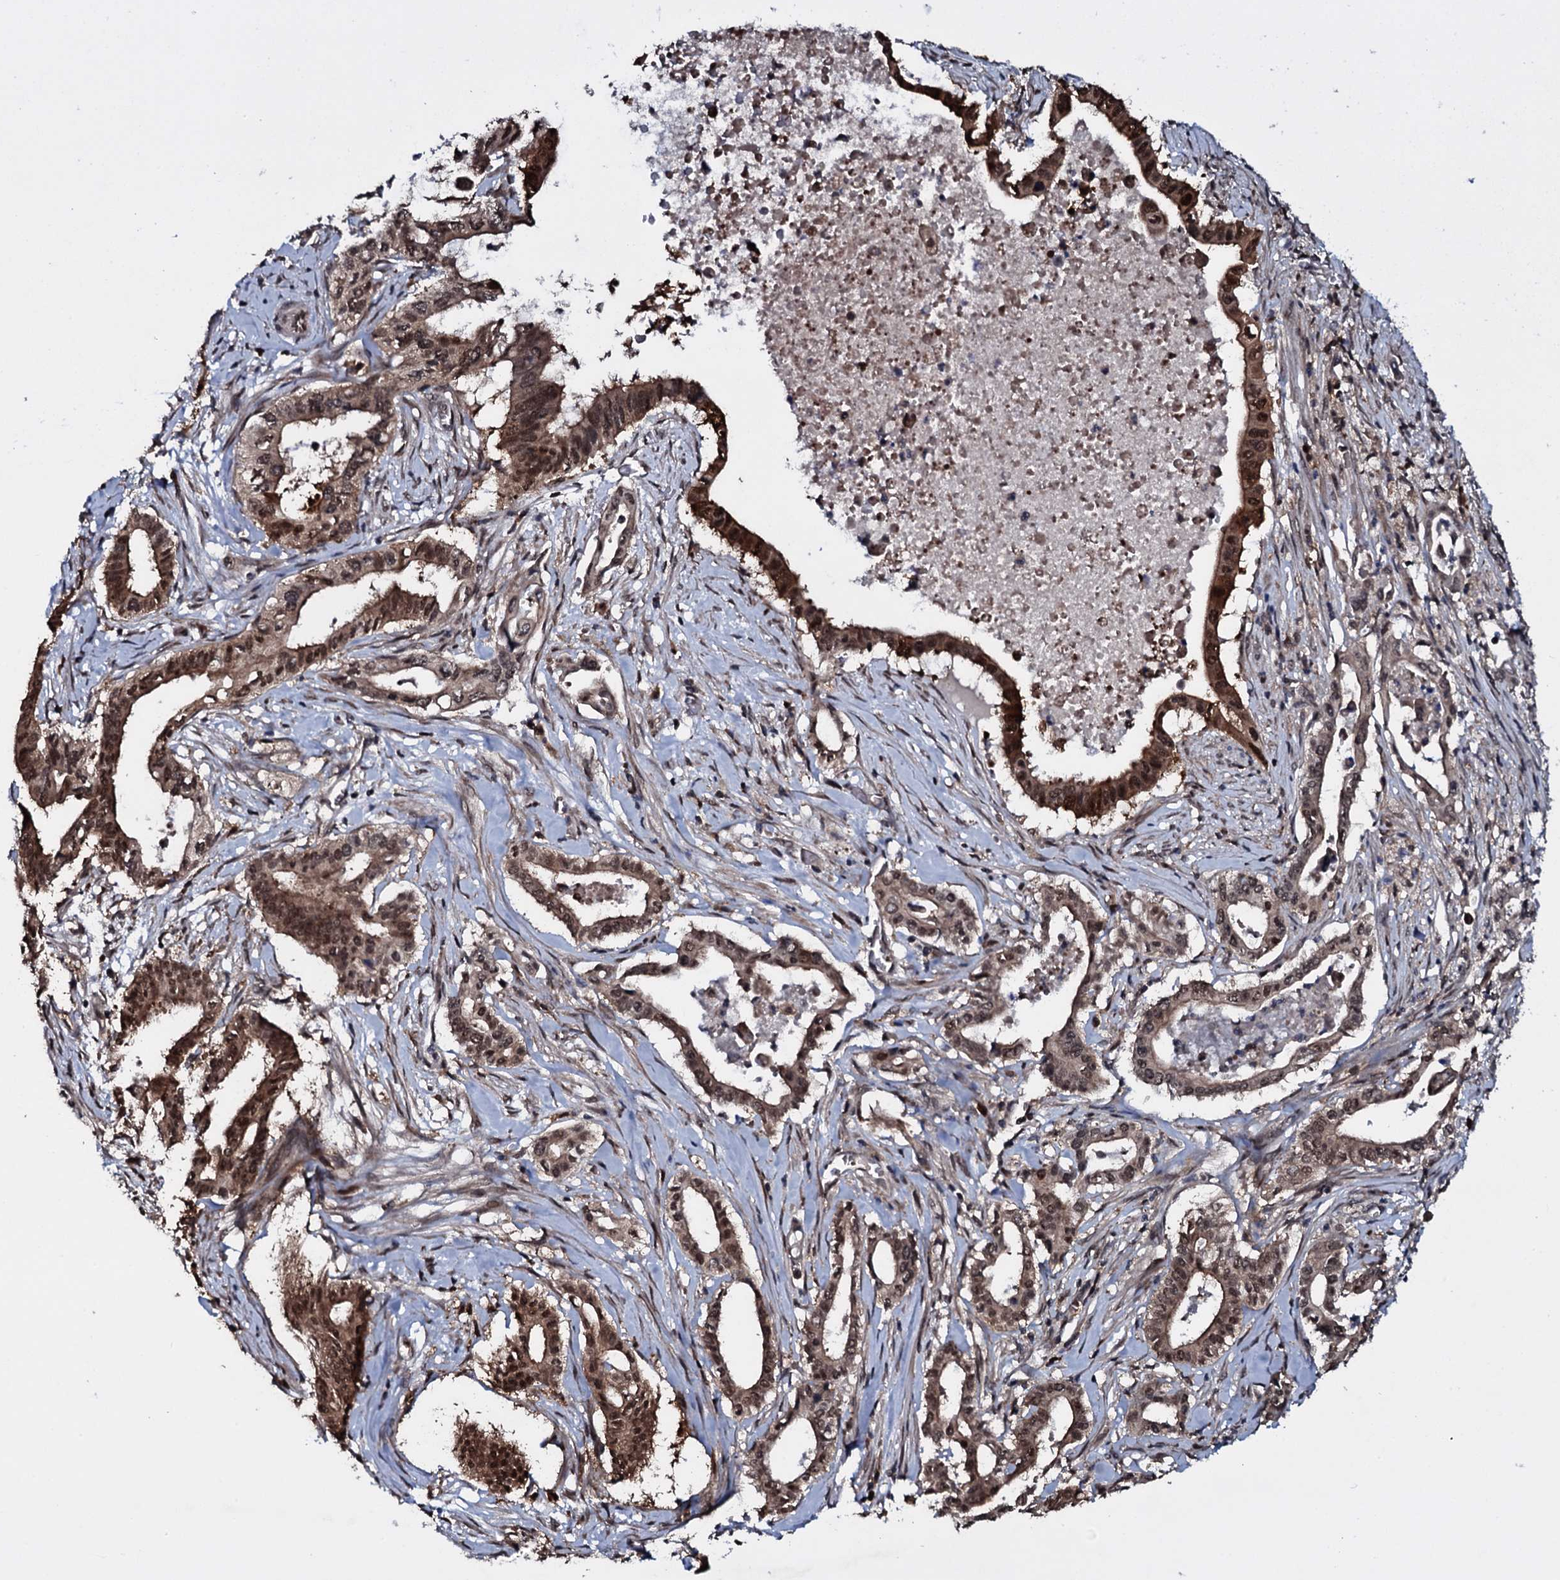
{"staining": {"intensity": "strong", "quantity": ">75%", "location": "cytoplasmic/membranous,nuclear"}, "tissue": "pancreatic cancer", "cell_type": "Tumor cells", "image_type": "cancer", "snomed": [{"axis": "morphology", "description": "Adenocarcinoma, NOS"}, {"axis": "topography", "description": "Pancreas"}], "caption": "Pancreatic adenocarcinoma stained for a protein demonstrates strong cytoplasmic/membranous and nuclear positivity in tumor cells. (DAB IHC, brown staining for protein, blue staining for nuclei).", "gene": "HDDC3", "patient": {"sex": "female", "age": 77}}